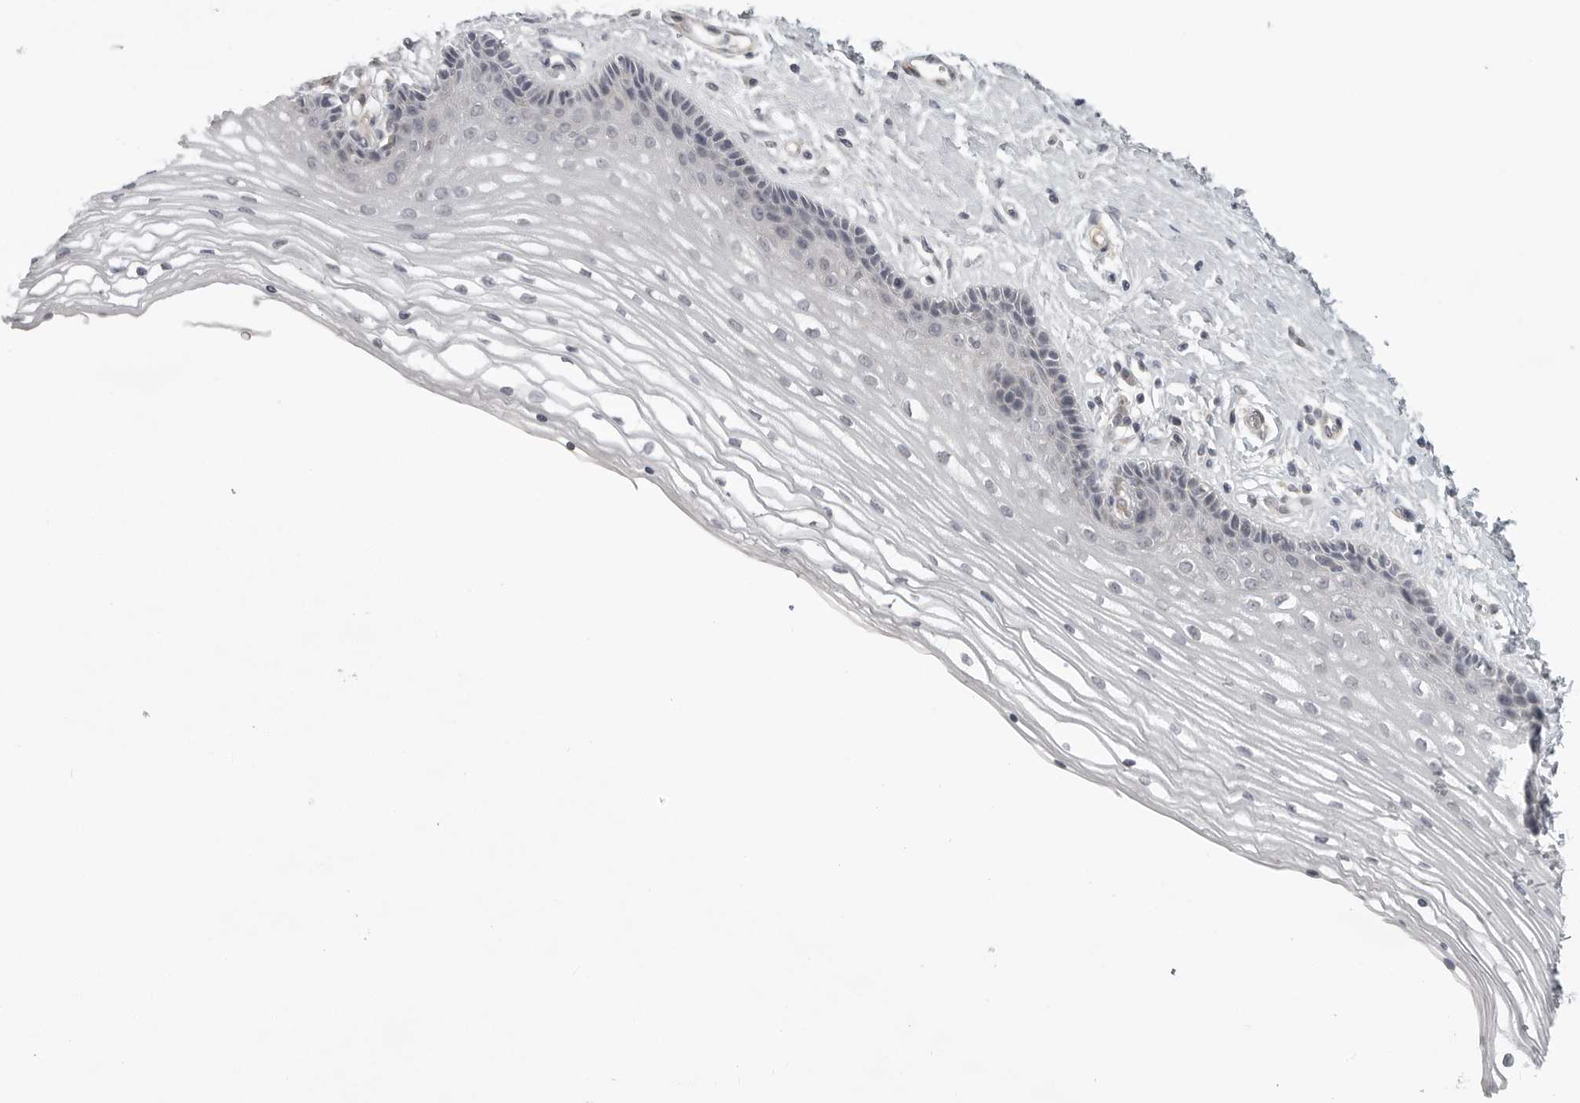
{"staining": {"intensity": "negative", "quantity": "none", "location": "none"}, "tissue": "vagina", "cell_type": "Squamous epithelial cells", "image_type": "normal", "snomed": [{"axis": "morphology", "description": "Normal tissue, NOS"}, {"axis": "topography", "description": "Vagina"}], "caption": "The micrograph demonstrates no significant expression in squamous epithelial cells of vagina. (Brightfield microscopy of DAB immunohistochemistry at high magnification).", "gene": "TUT4", "patient": {"sex": "female", "age": 46}}